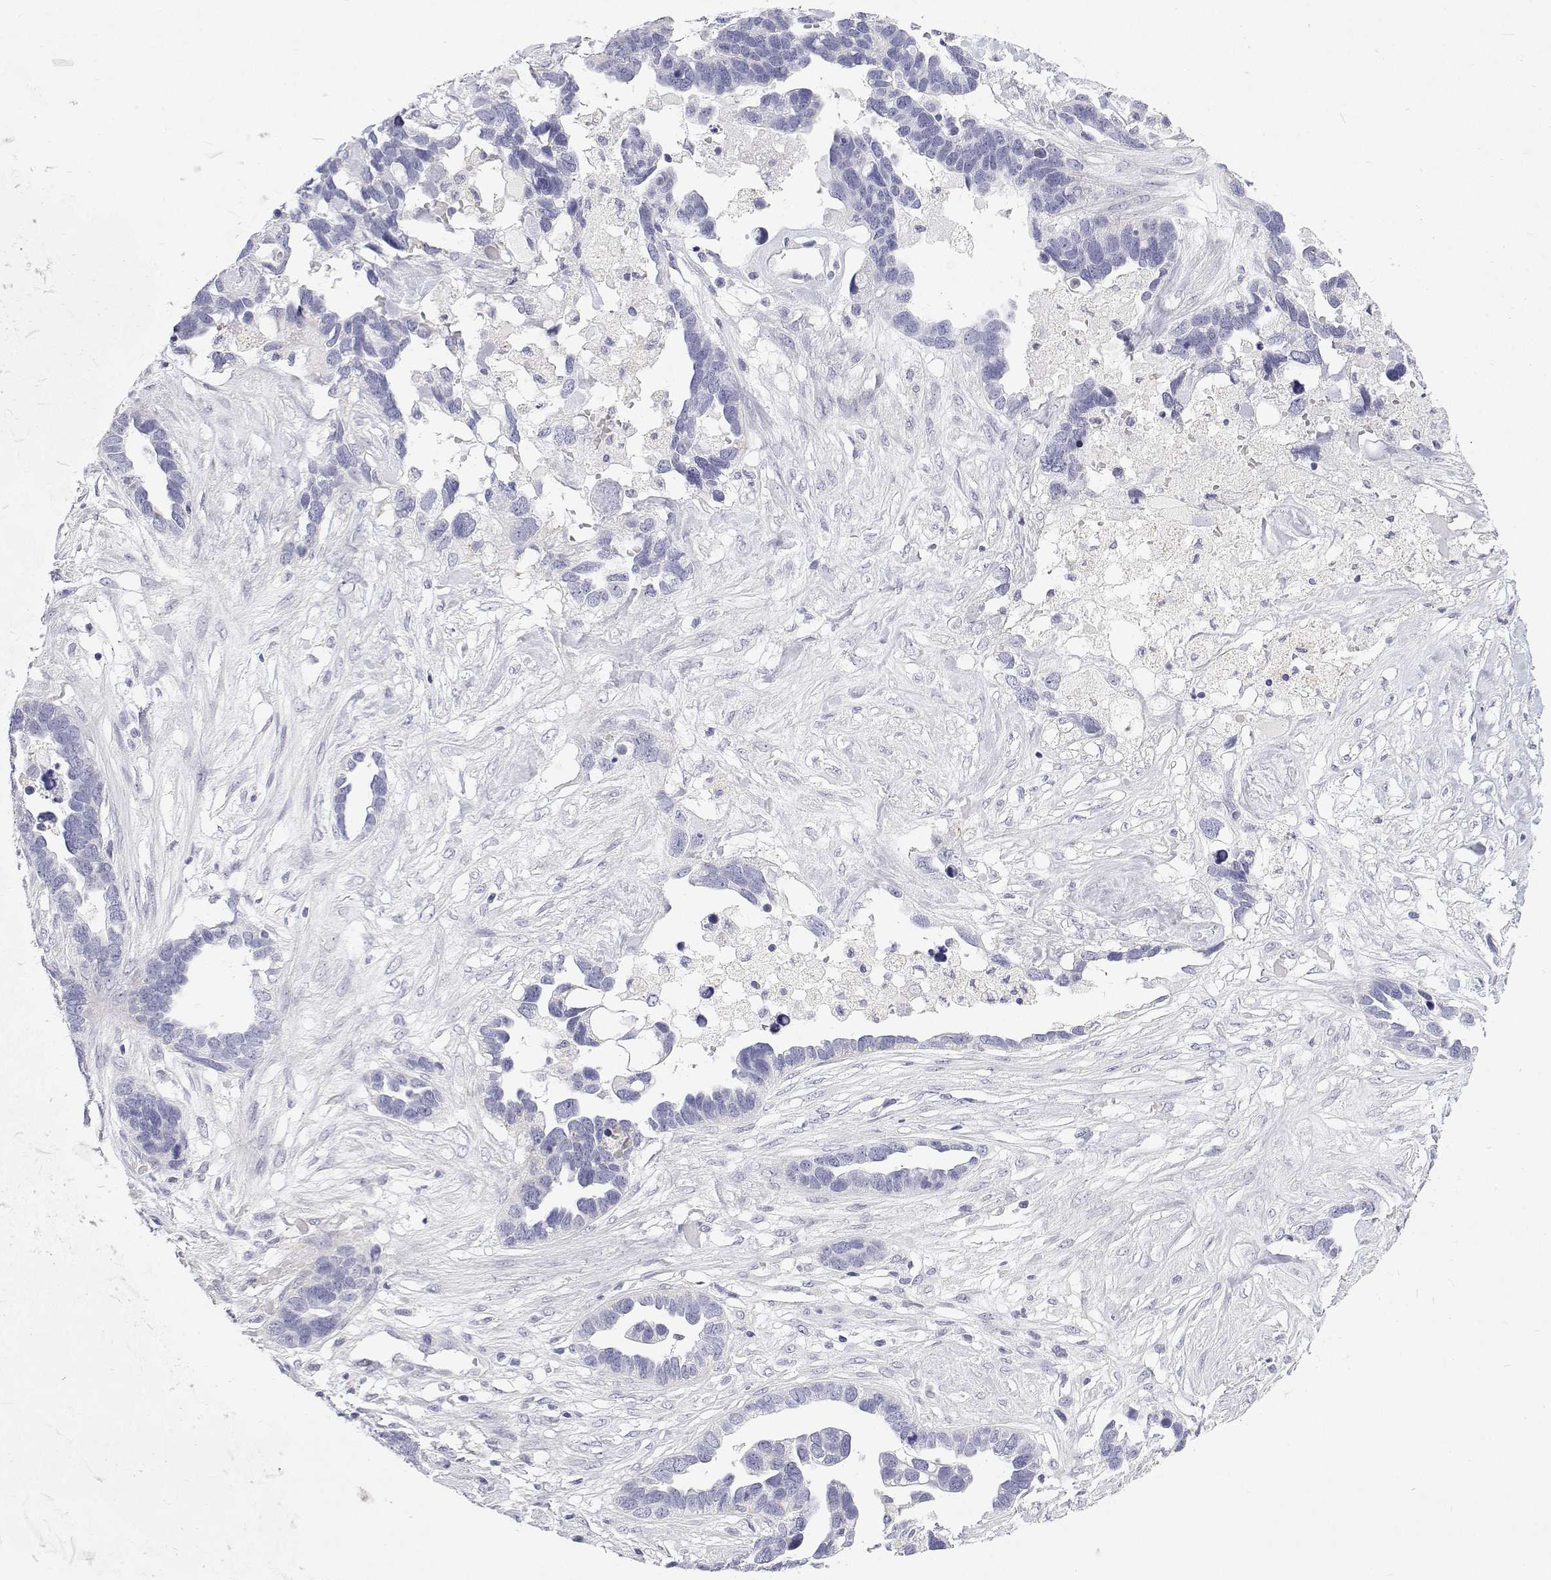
{"staining": {"intensity": "negative", "quantity": "none", "location": "none"}, "tissue": "ovarian cancer", "cell_type": "Tumor cells", "image_type": "cancer", "snomed": [{"axis": "morphology", "description": "Cystadenocarcinoma, serous, NOS"}, {"axis": "topography", "description": "Ovary"}], "caption": "Immunohistochemical staining of human ovarian serous cystadenocarcinoma reveals no significant staining in tumor cells.", "gene": "NCR2", "patient": {"sex": "female", "age": 54}}